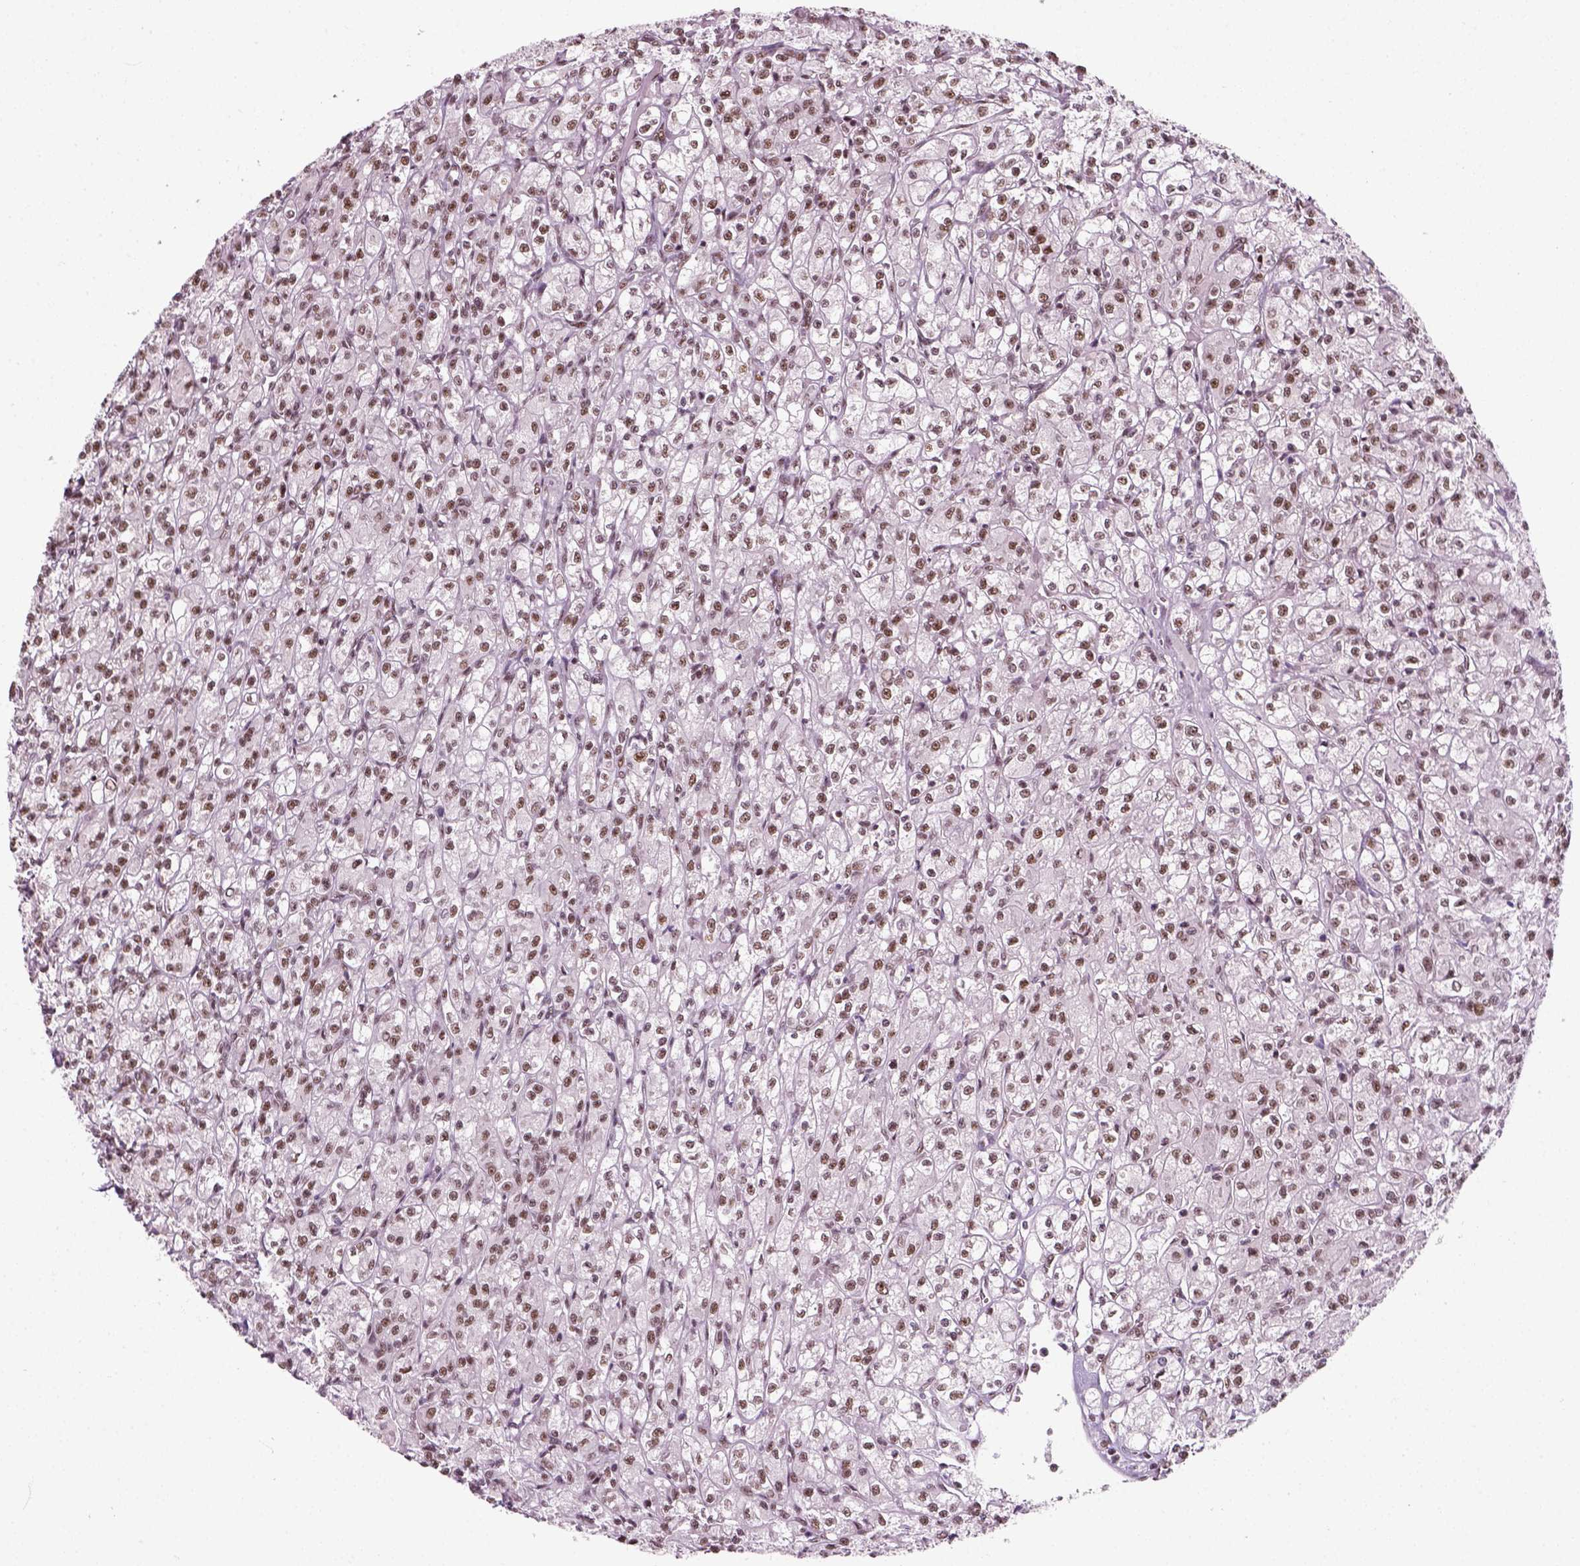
{"staining": {"intensity": "weak", "quantity": "25%-75%", "location": "nuclear"}, "tissue": "renal cancer", "cell_type": "Tumor cells", "image_type": "cancer", "snomed": [{"axis": "morphology", "description": "Adenocarcinoma, NOS"}, {"axis": "topography", "description": "Kidney"}], "caption": "Immunohistochemical staining of adenocarcinoma (renal) exhibits weak nuclear protein staining in approximately 25%-75% of tumor cells.", "gene": "GTF2F1", "patient": {"sex": "female", "age": 70}}